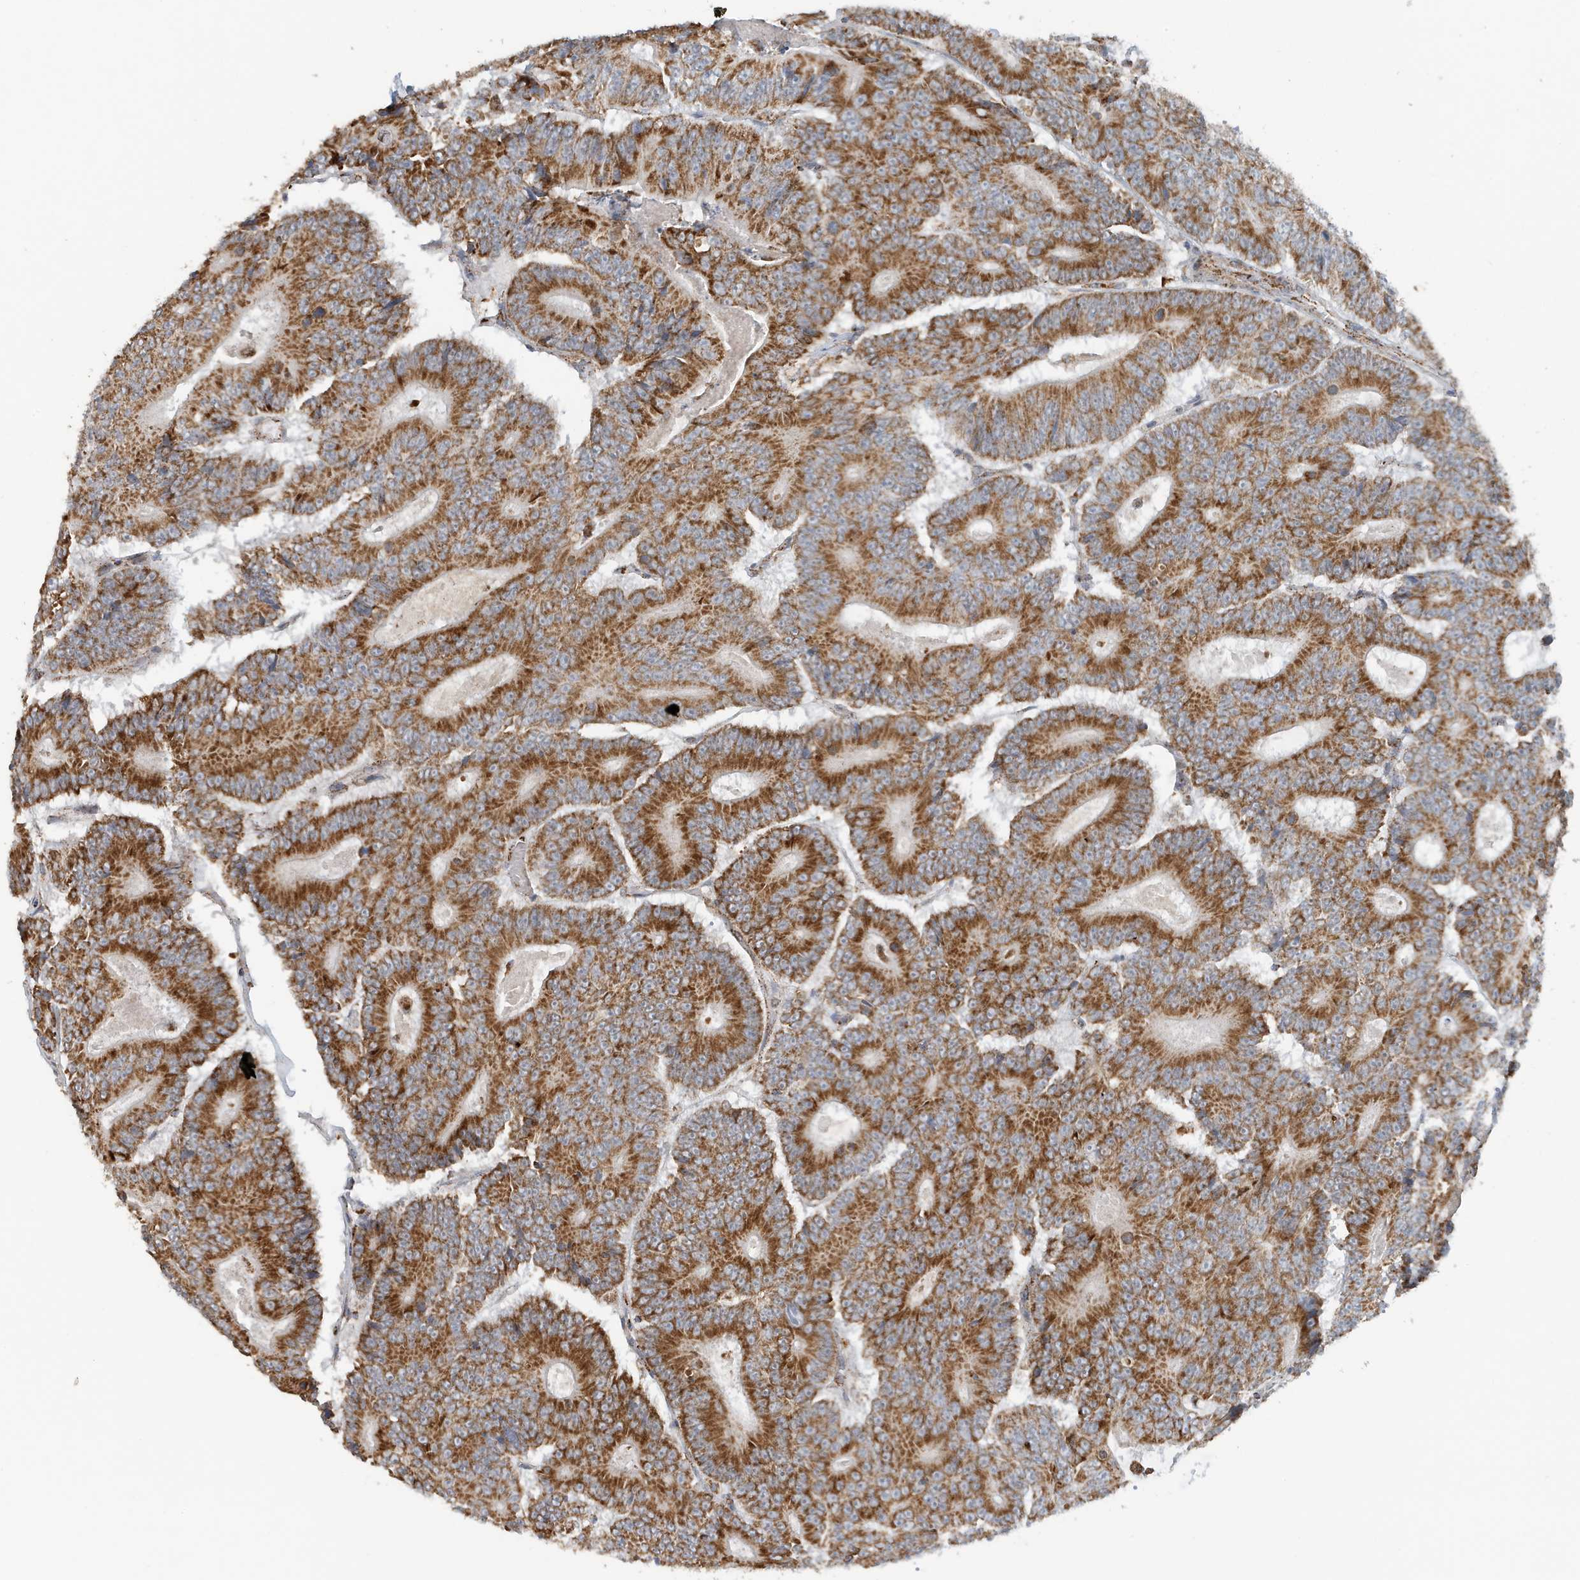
{"staining": {"intensity": "strong", "quantity": ">75%", "location": "cytoplasmic/membranous"}, "tissue": "colorectal cancer", "cell_type": "Tumor cells", "image_type": "cancer", "snomed": [{"axis": "morphology", "description": "Adenocarcinoma, NOS"}, {"axis": "topography", "description": "Colon"}], "caption": "IHC histopathology image of neoplastic tissue: human colorectal cancer (adenocarcinoma) stained using IHC demonstrates high levels of strong protein expression localized specifically in the cytoplasmic/membranous of tumor cells, appearing as a cytoplasmic/membranous brown color.", "gene": "MAN1A1", "patient": {"sex": "male", "age": 83}}